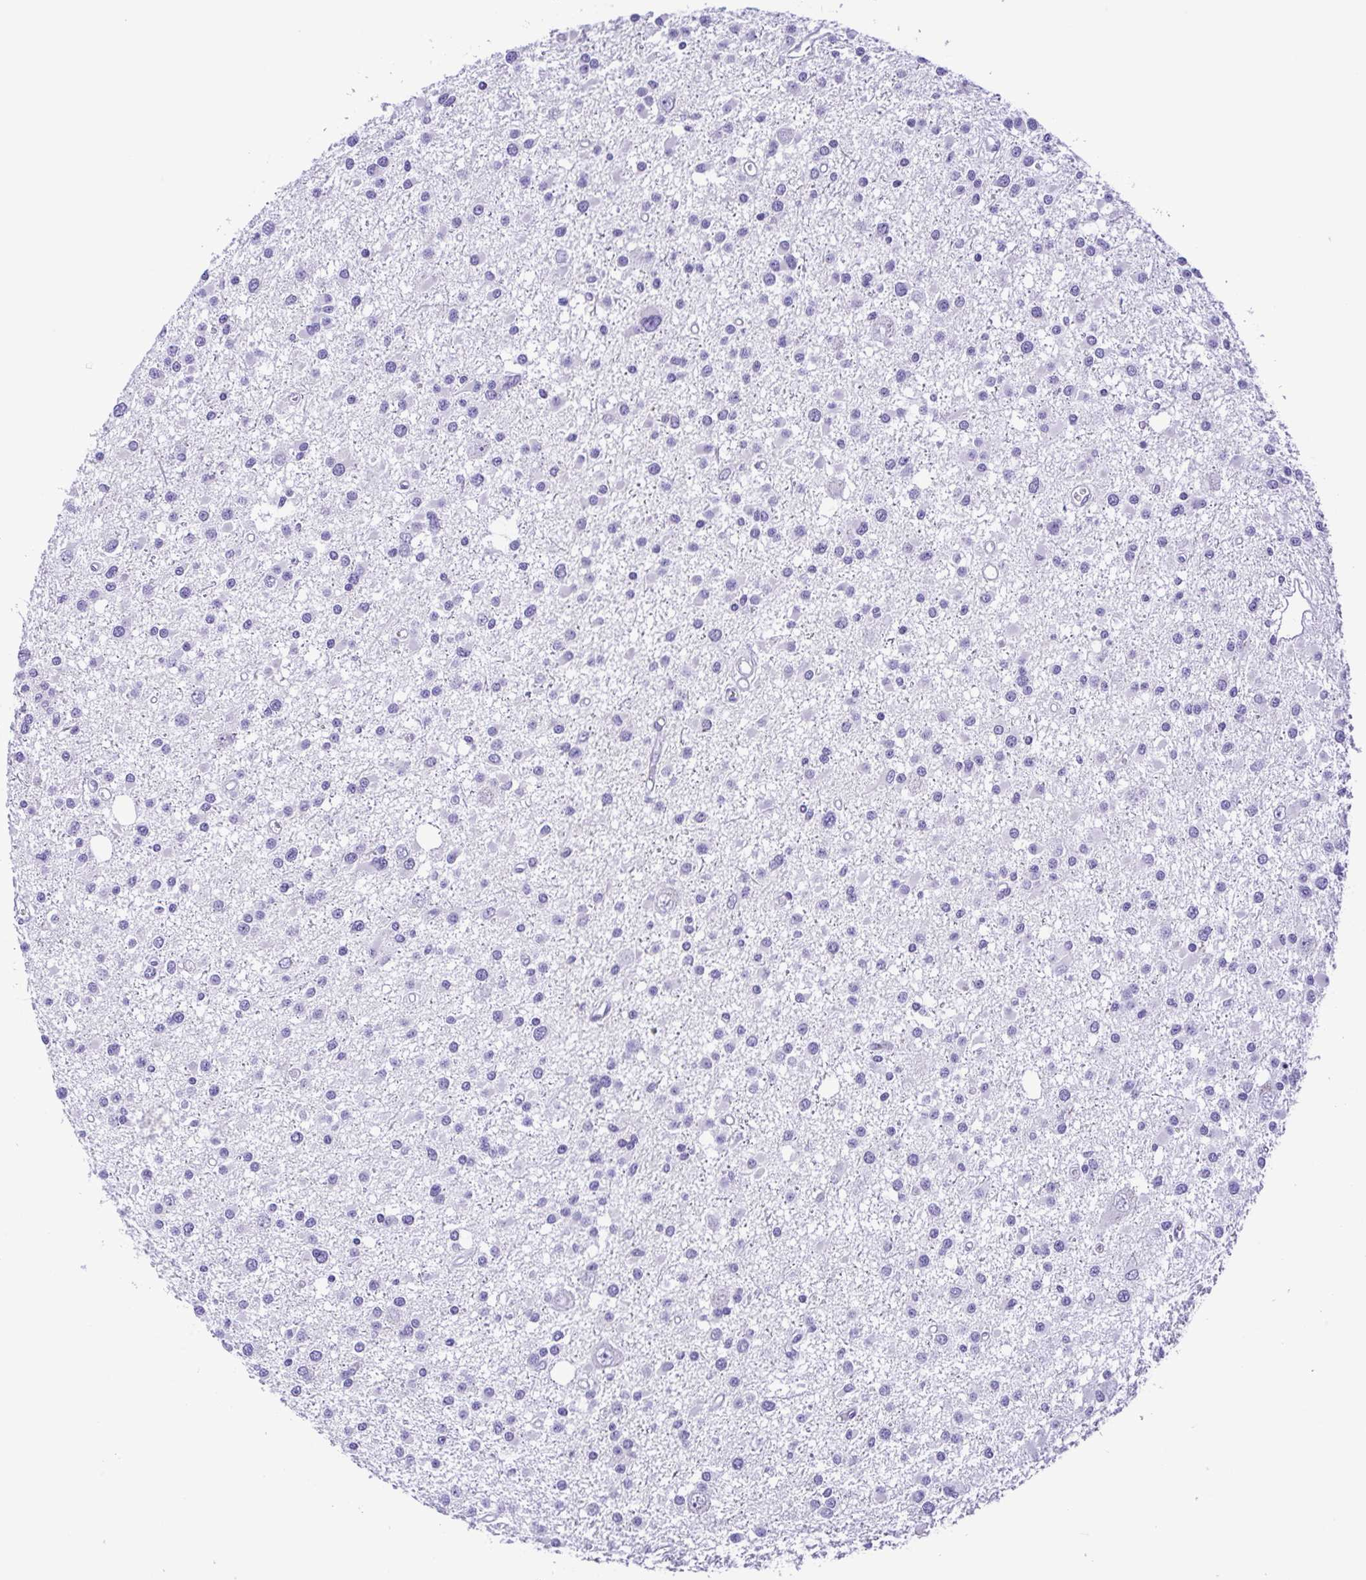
{"staining": {"intensity": "negative", "quantity": "none", "location": "none"}, "tissue": "glioma", "cell_type": "Tumor cells", "image_type": "cancer", "snomed": [{"axis": "morphology", "description": "Glioma, malignant, High grade"}, {"axis": "topography", "description": "Brain"}], "caption": "Tumor cells are negative for protein expression in human glioma. Nuclei are stained in blue.", "gene": "PAK3", "patient": {"sex": "male", "age": 54}}